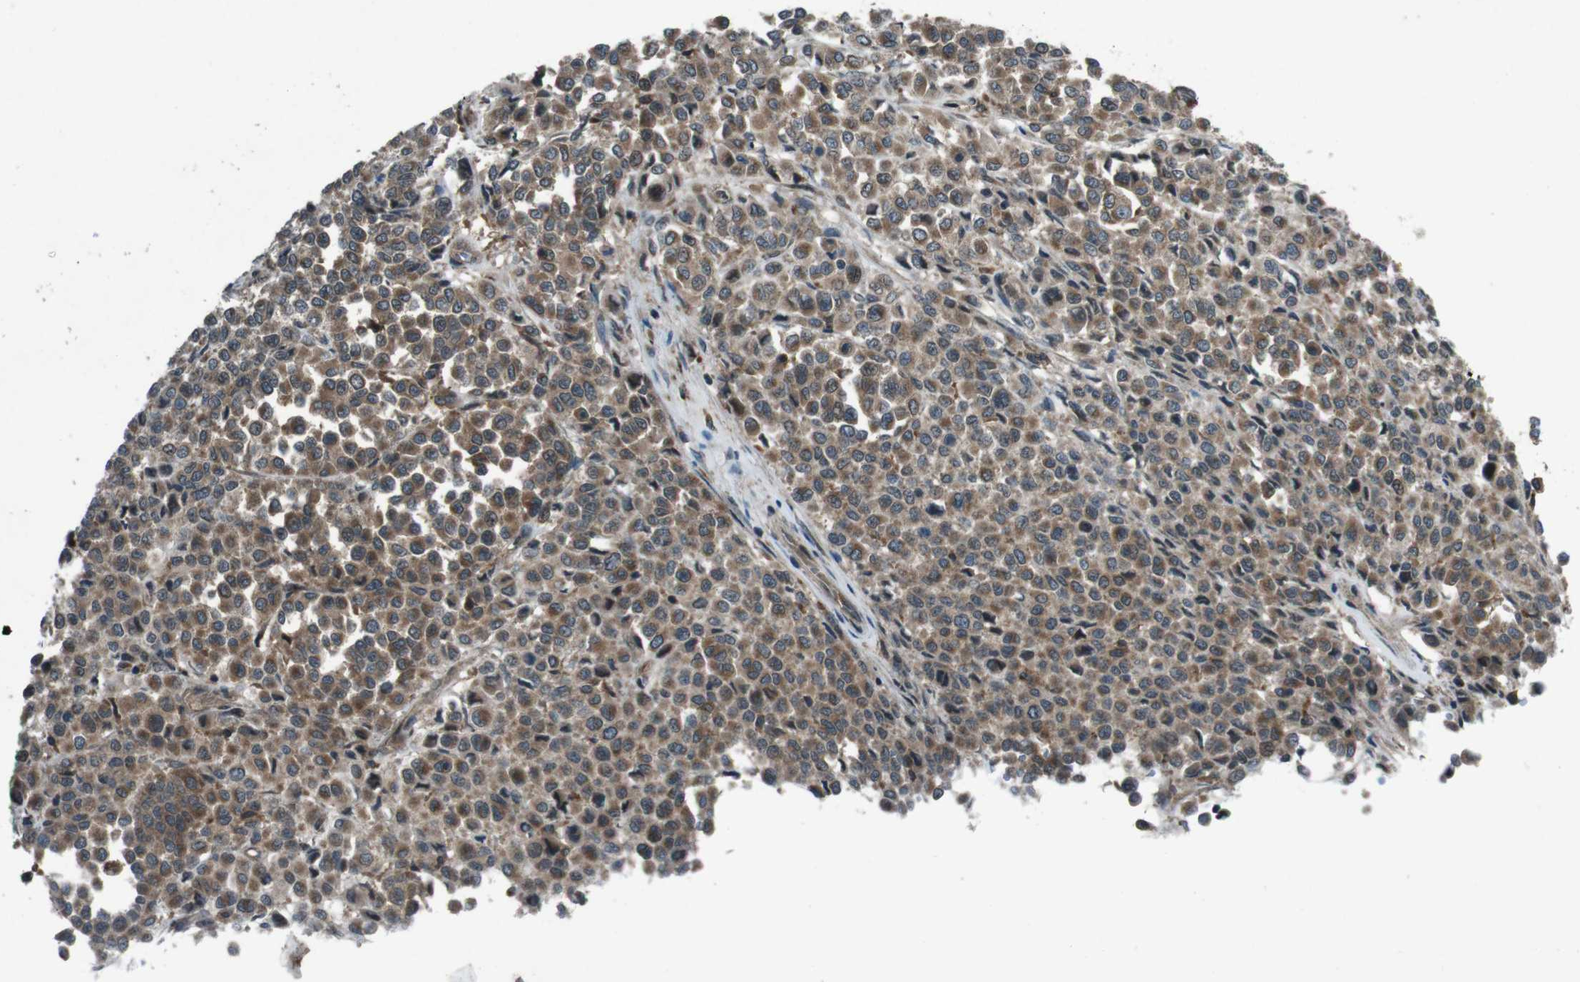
{"staining": {"intensity": "moderate", "quantity": ">75%", "location": "cytoplasmic/membranous"}, "tissue": "melanoma", "cell_type": "Tumor cells", "image_type": "cancer", "snomed": [{"axis": "morphology", "description": "Malignant melanoma, Metastatic site"}, {"axis": "topography", "description": "Pancreas"}], "caption": "Malignant melanoma (metastatic site) stained with IHC shows moderate cytoplasmic/membranous expression in about >75% of tumor cells. The staining is performed using DAB brown chromogen to label protein expression. The nuclei are counter-stained blue using hematoxylin.", "gene": "SLC27A4", "patient": {"sex": "female", "age": 30}}